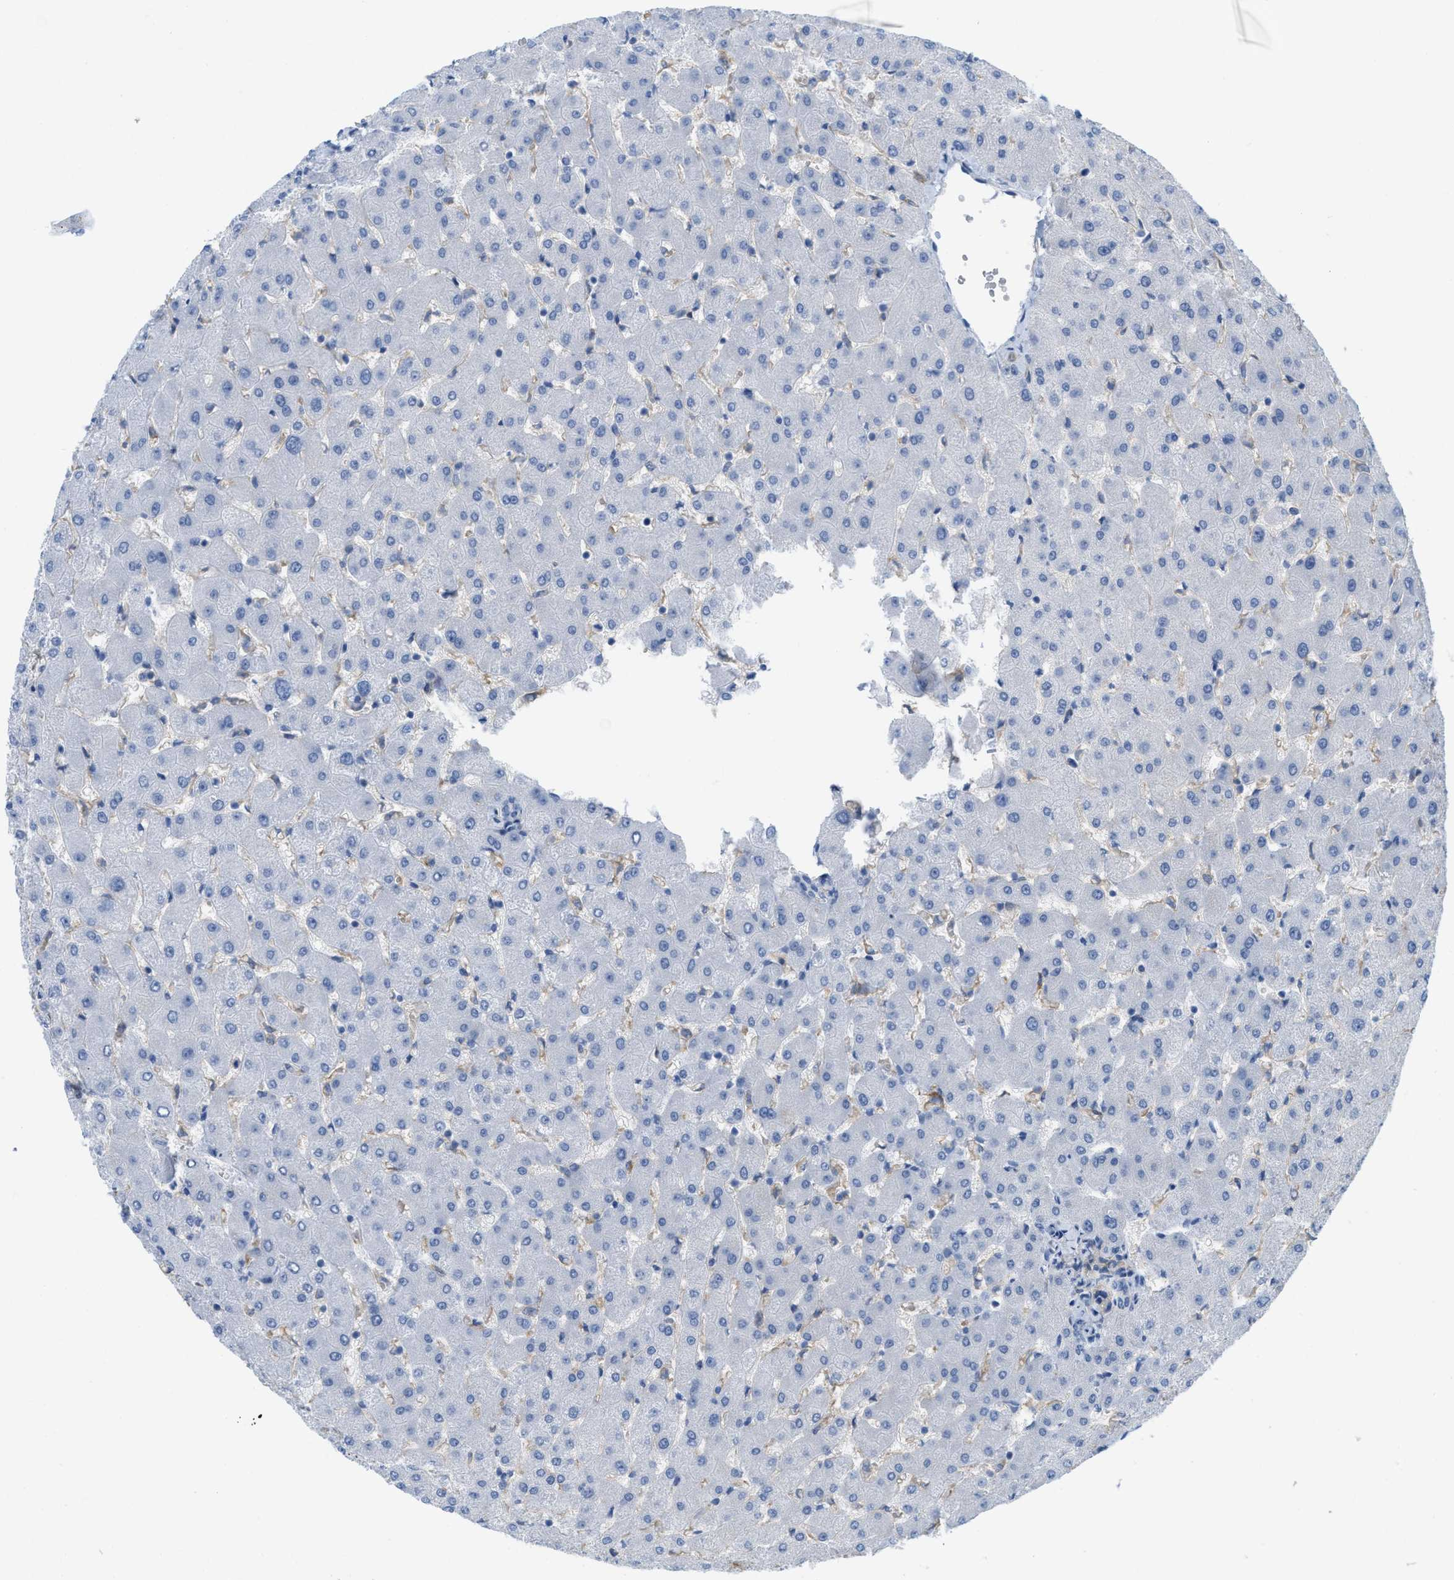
{"staining": {"intensity": "negative", "quantity": "none", "location": "none"}, "tissue": "liver", "cell_type": "Cholangiocytes", "image_type": "normal", "snomed": [{"axis": "morphology", "description": "Normal tissue, NOS"}, {"axis": "topography", "description": "Liver"}], "caption": "A photomicrograph of human liver is negative for staining in cholangiocytes. (DAB (3,3'-diaminobenzidine) IHC, high magnification).", "gene": "SLC3A2", "patient": {"sex": "female", "age": 63}}